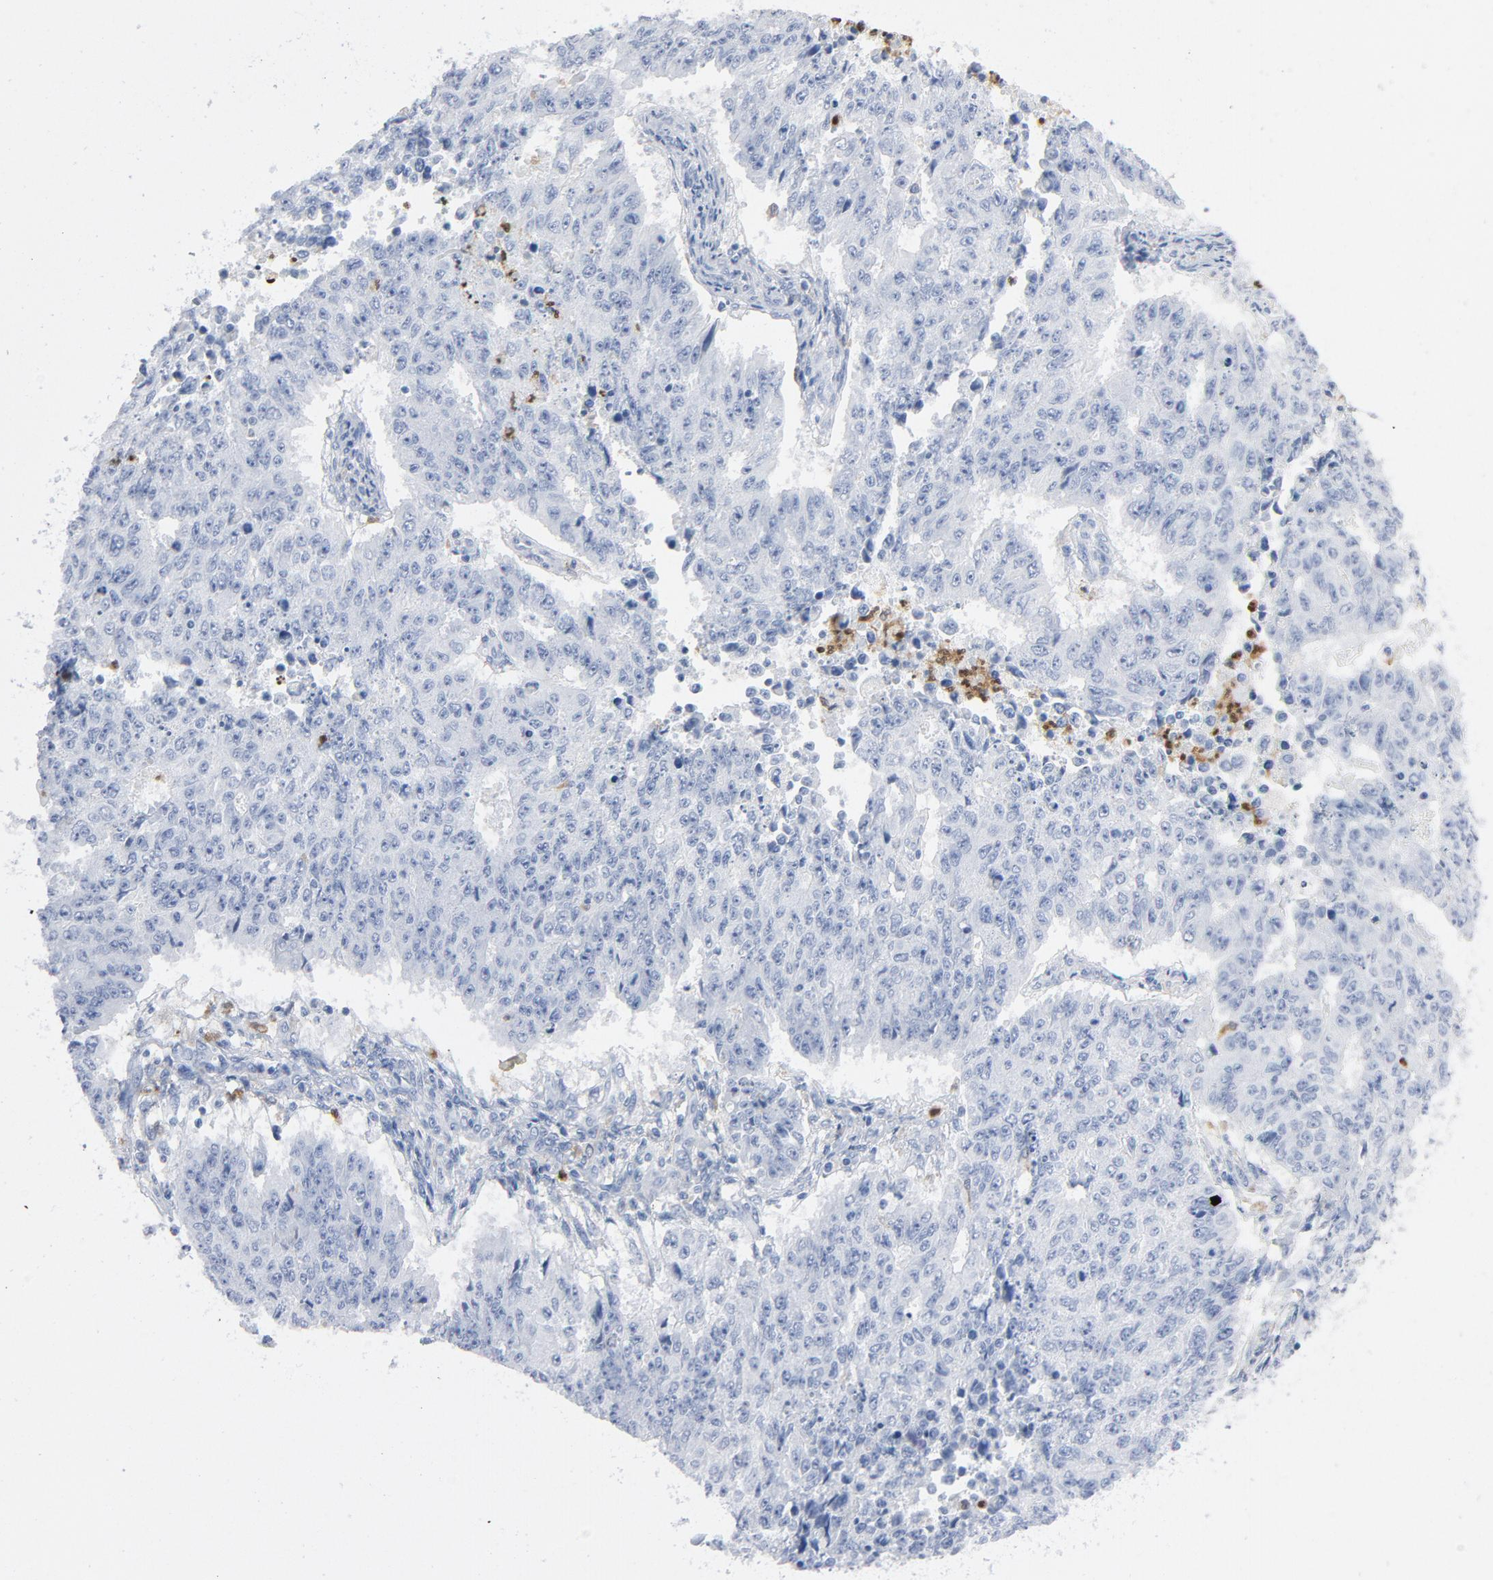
{"staining": {"intensity": "negative", "quantity": "none", "location": "none"}, "tissue": "endometrial cancer", "cell_type": "Tumor cells", "image_type": "cancer", "snomed": [{"axis": "morphology", "description": "Adenocarcinoma, NOS"}, {"axis": "topography", "description": "Endometrium"}], "caption": "The micrograph shows no staining of tumor cells in endometrial adenocarcinoma.", "gene": "NCF1", "patient": {"sex": "female", "age": 42}}